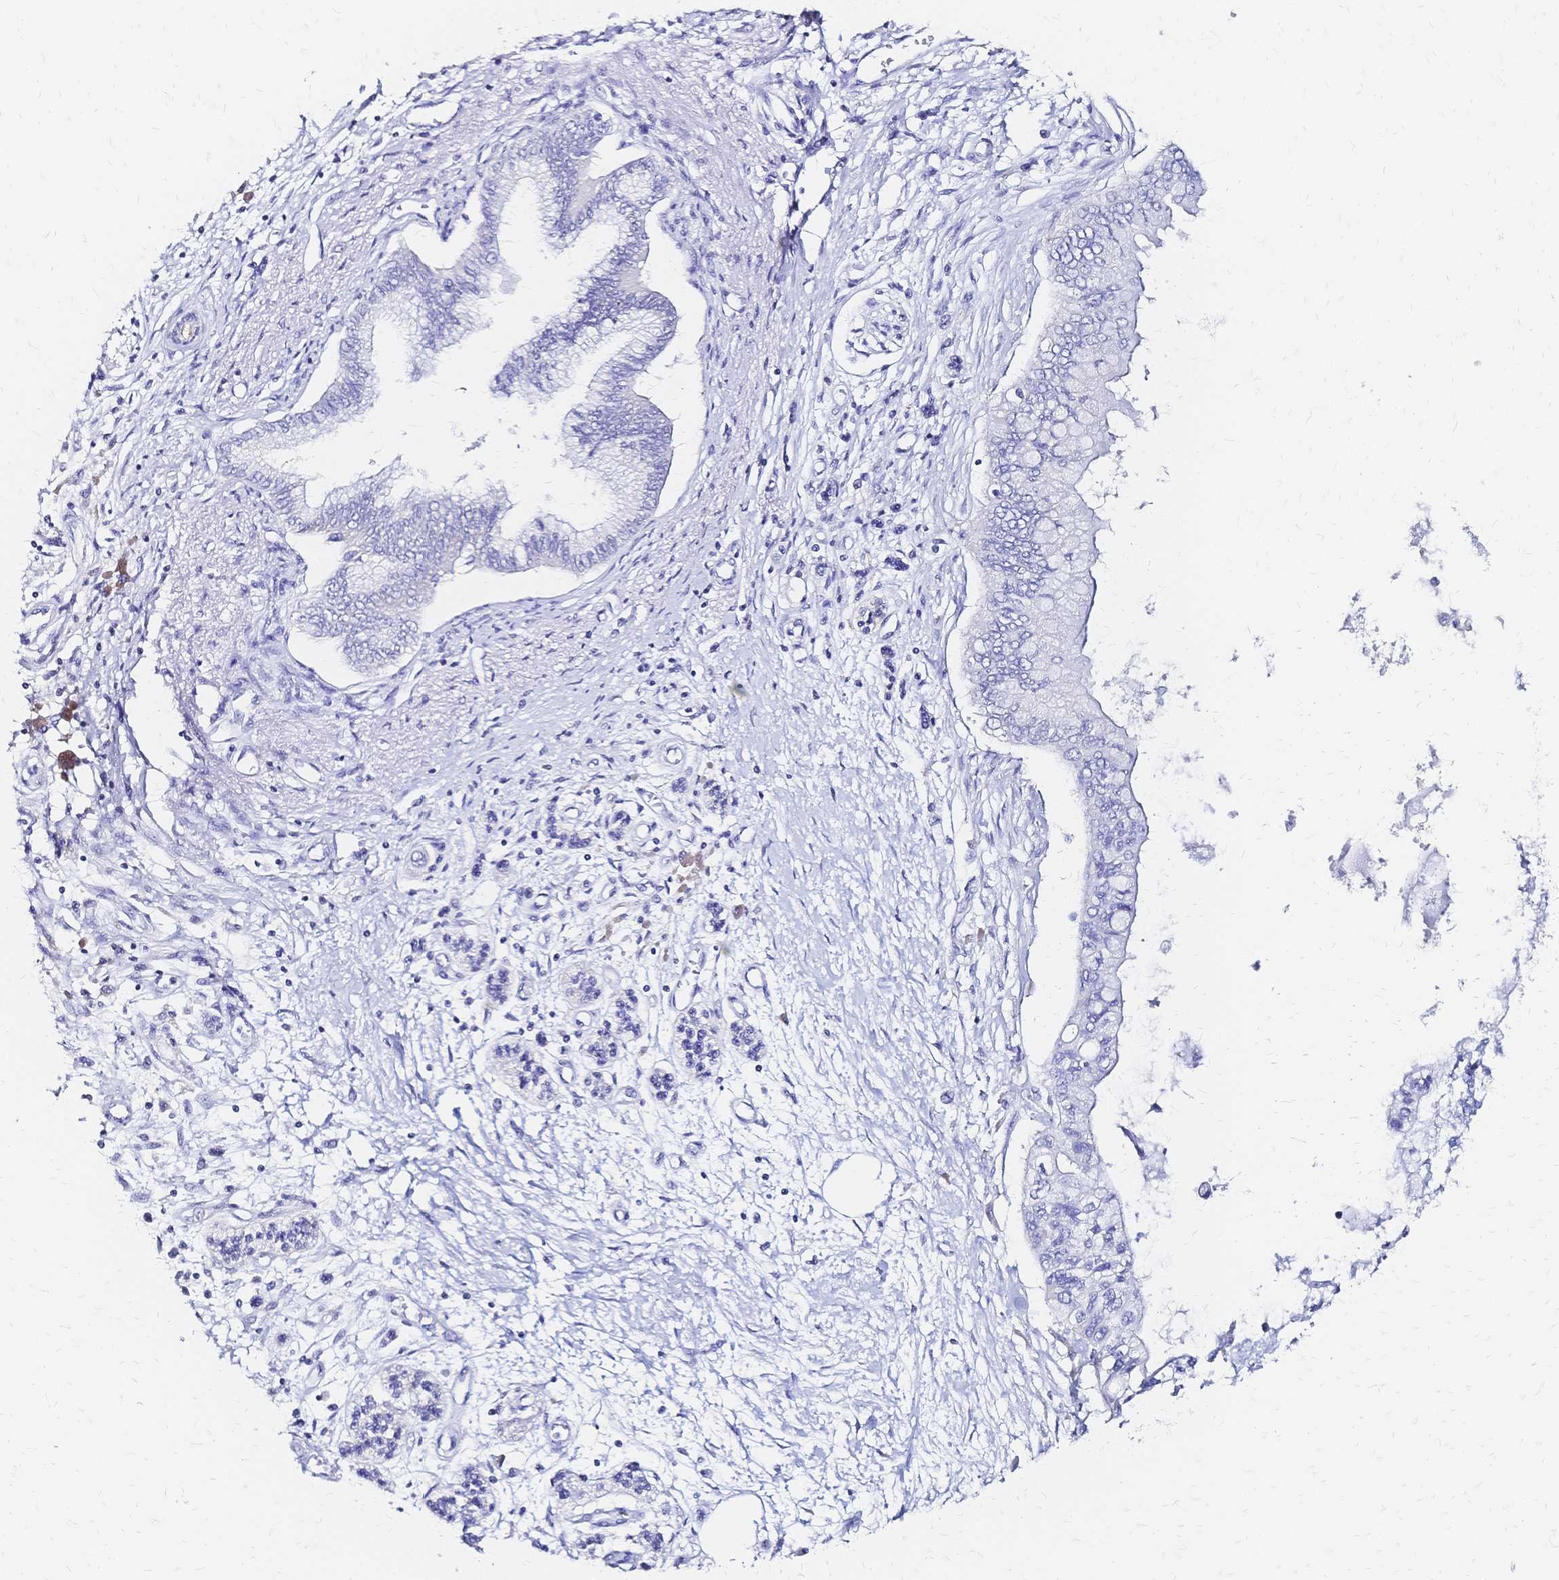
{"staining": {"intensity": "negative", "quantity": "none", "location": "none"}, "tissue": "pancreatic cancer", "cell_type": "Tumor cells", "image_type": "cancer", "snomed": [{"axis": "morphology", "description": "Adenocarcinoma, NOS"}, {"axis": "topography", "description": "Pancreas"}], "caption": "DAB immunohistochemical staining of pancreatic cancer (adenocarcinoma) shows no significant staining in tumor cells.", "gene": "SLC5A1", "patient": {"sex": "female", "age": 77}}